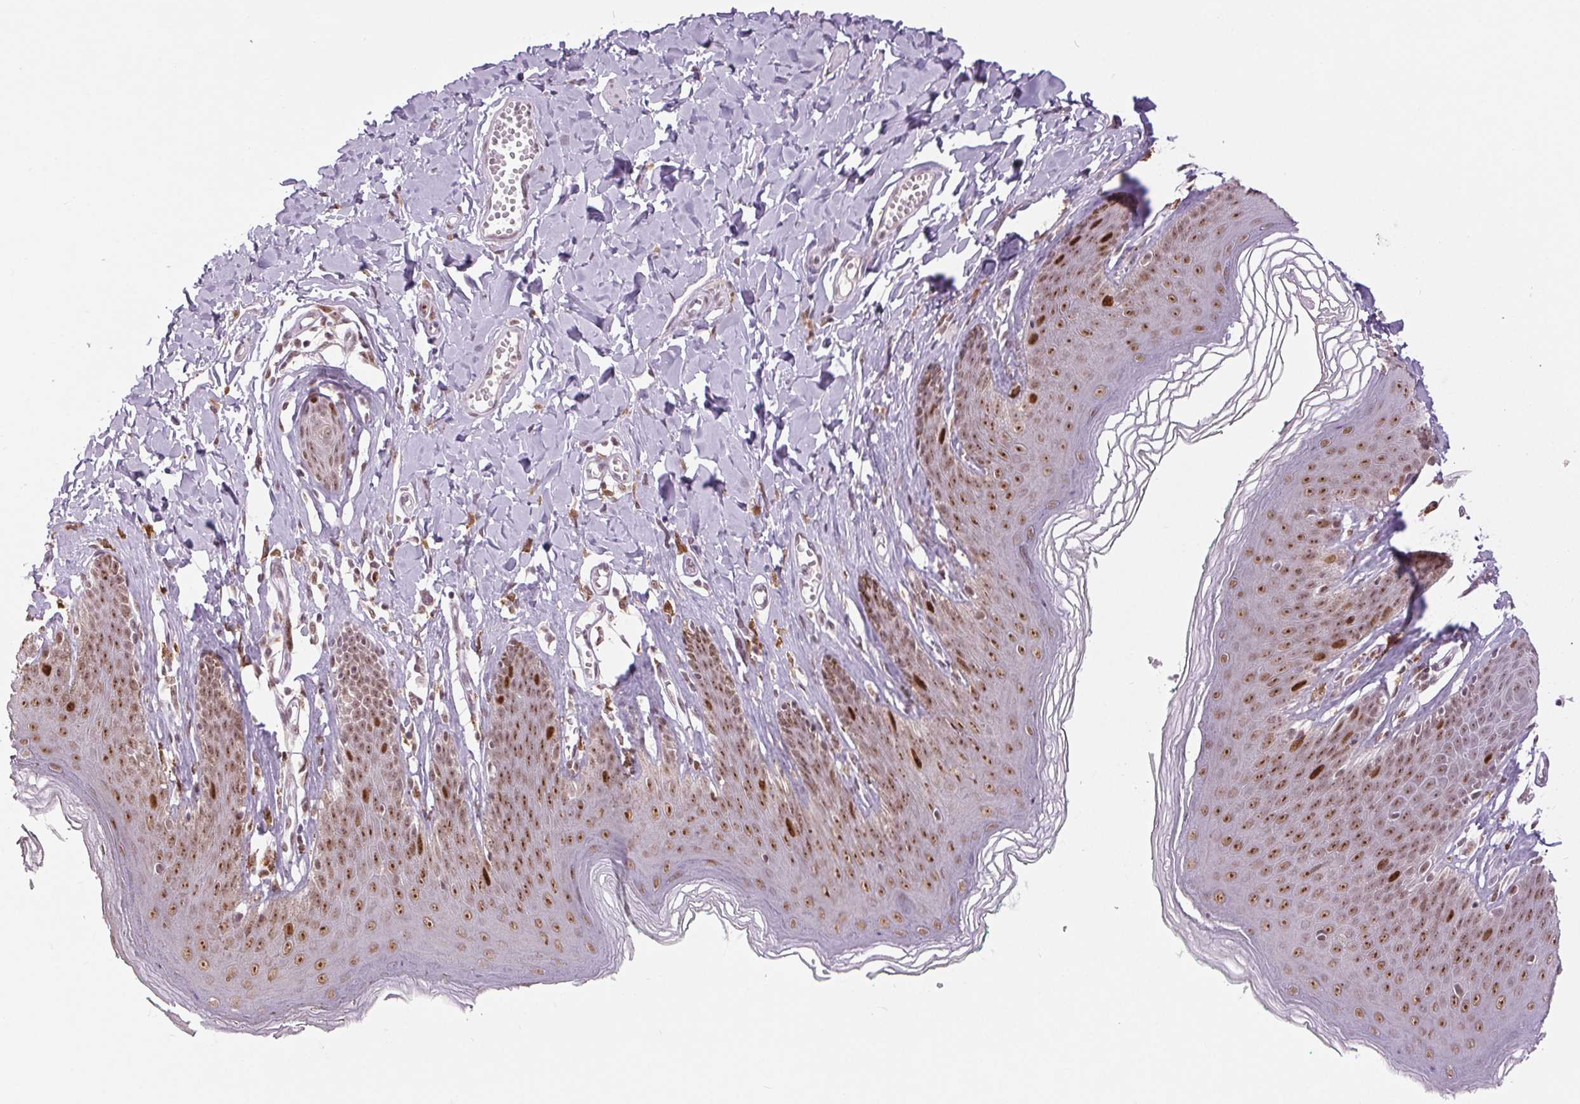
{"staining": {"intensity": "moderate", "quantity": ">75%", "location": "nuclear"}, "tissue": "skin", "cell_type": "Epidermal cells", "image_type": "normal", "snomed": [{"axis": "morphology", "description": "Normal tissue, NOS"}, {"axis": "topography", "description": "Vulva"}, {"axis": "topography", "description": "Peripheral nerve tissue"}], "caption": "This is a histology image of immunohistochemistry (IHC) staining of benign skin, which shows moderate staining in the nuclear of epidermal cells.", "gene": "SMIM6", "patient": {"sex": "female", "age": 66}}